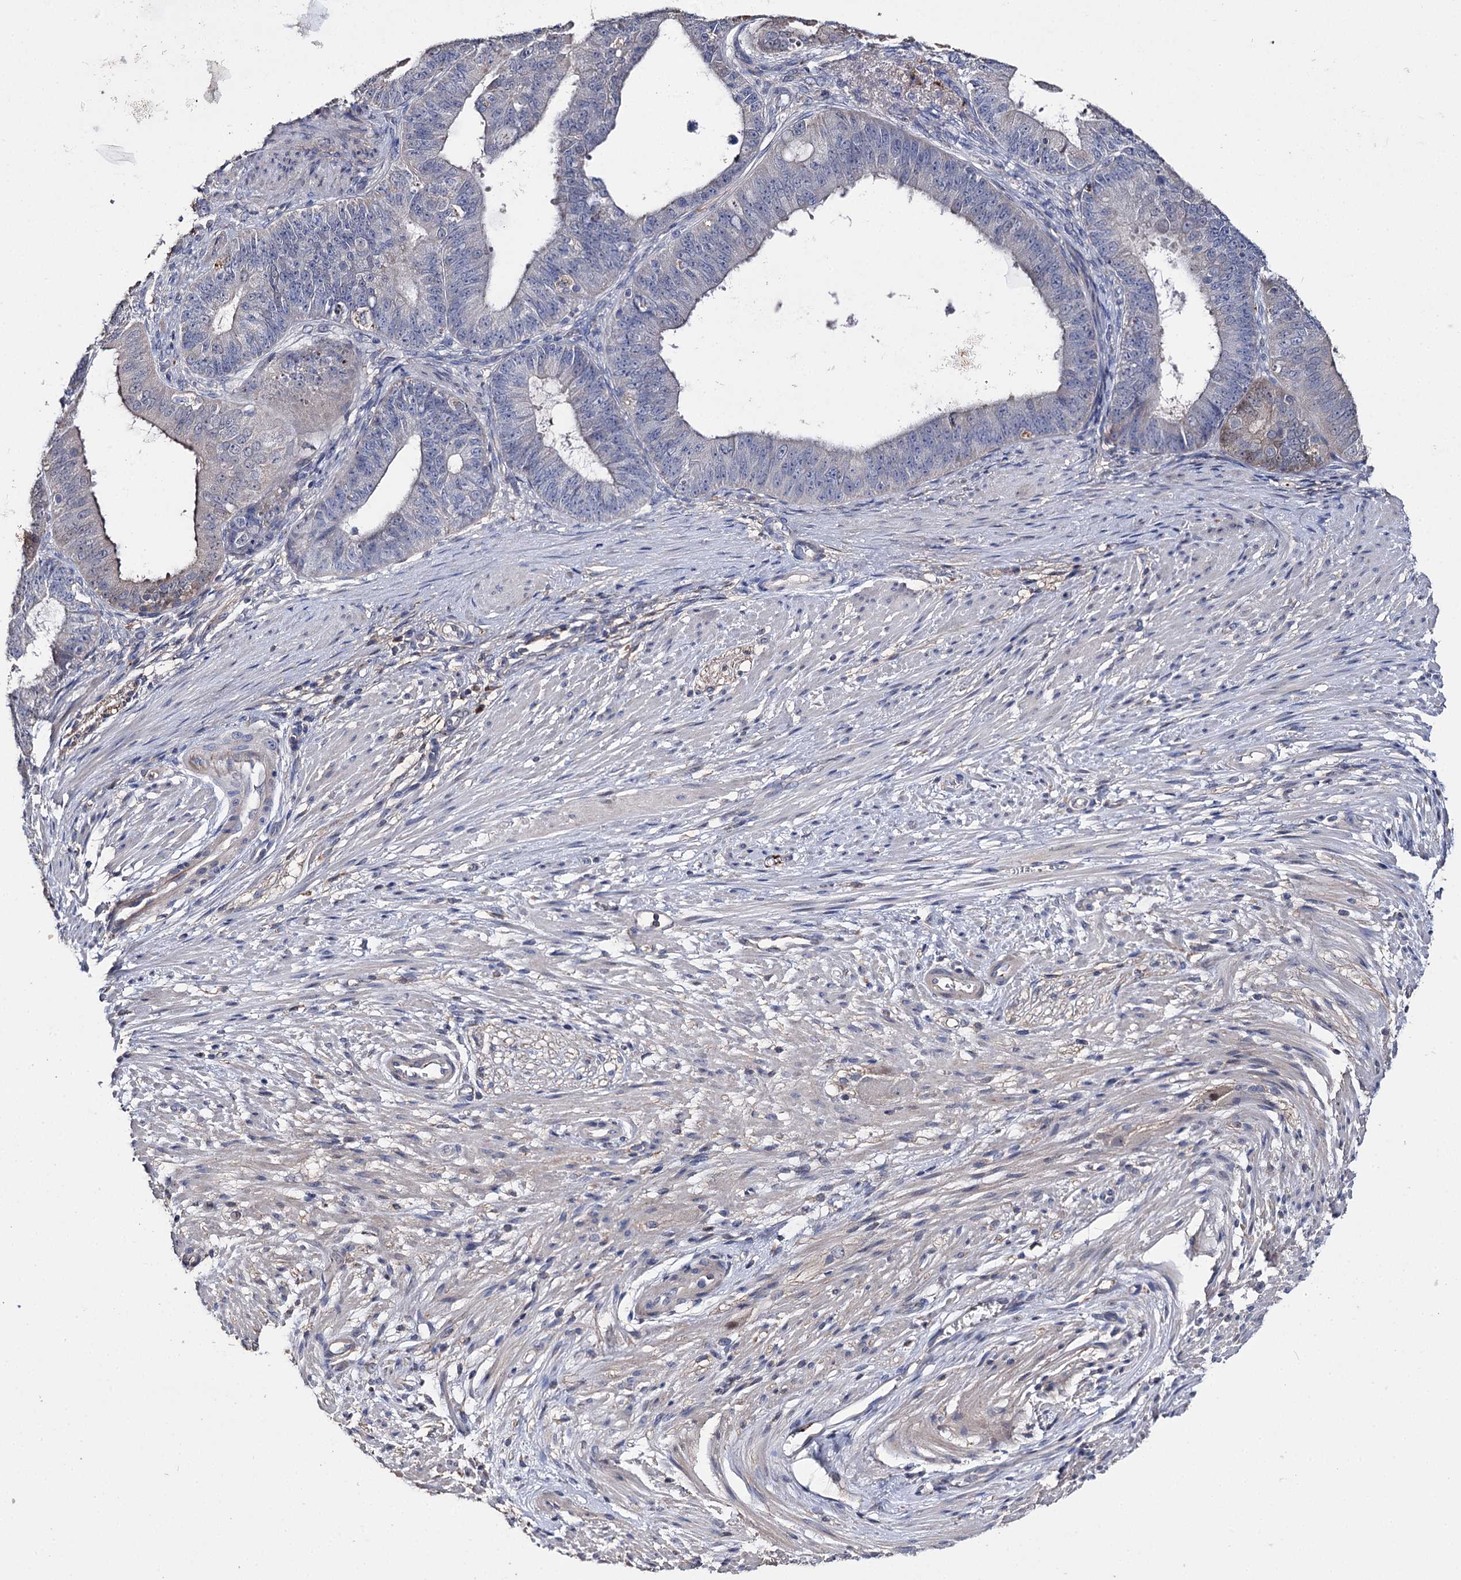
{"staining": {"intensity": "negative", "quantity": "none", "location": "none"}, "tissue": "ovarian cancer", "cell_type": "Tumor cells", "image_type": "cancer", "snomed": [{"axis": "morphology", "description": "Carcinoma, endometroid"}, {"axis": "topography", "description": "Appendix"}, {"axis": "topography", "description": "Ovary"}], "caption": "Immunohistochemical staining of human ovarian endometroid carcinoma reveals no significant staining in tumor cells.", "gene": "DNAH6", "patient": {"sex": "female", "age": 42}}